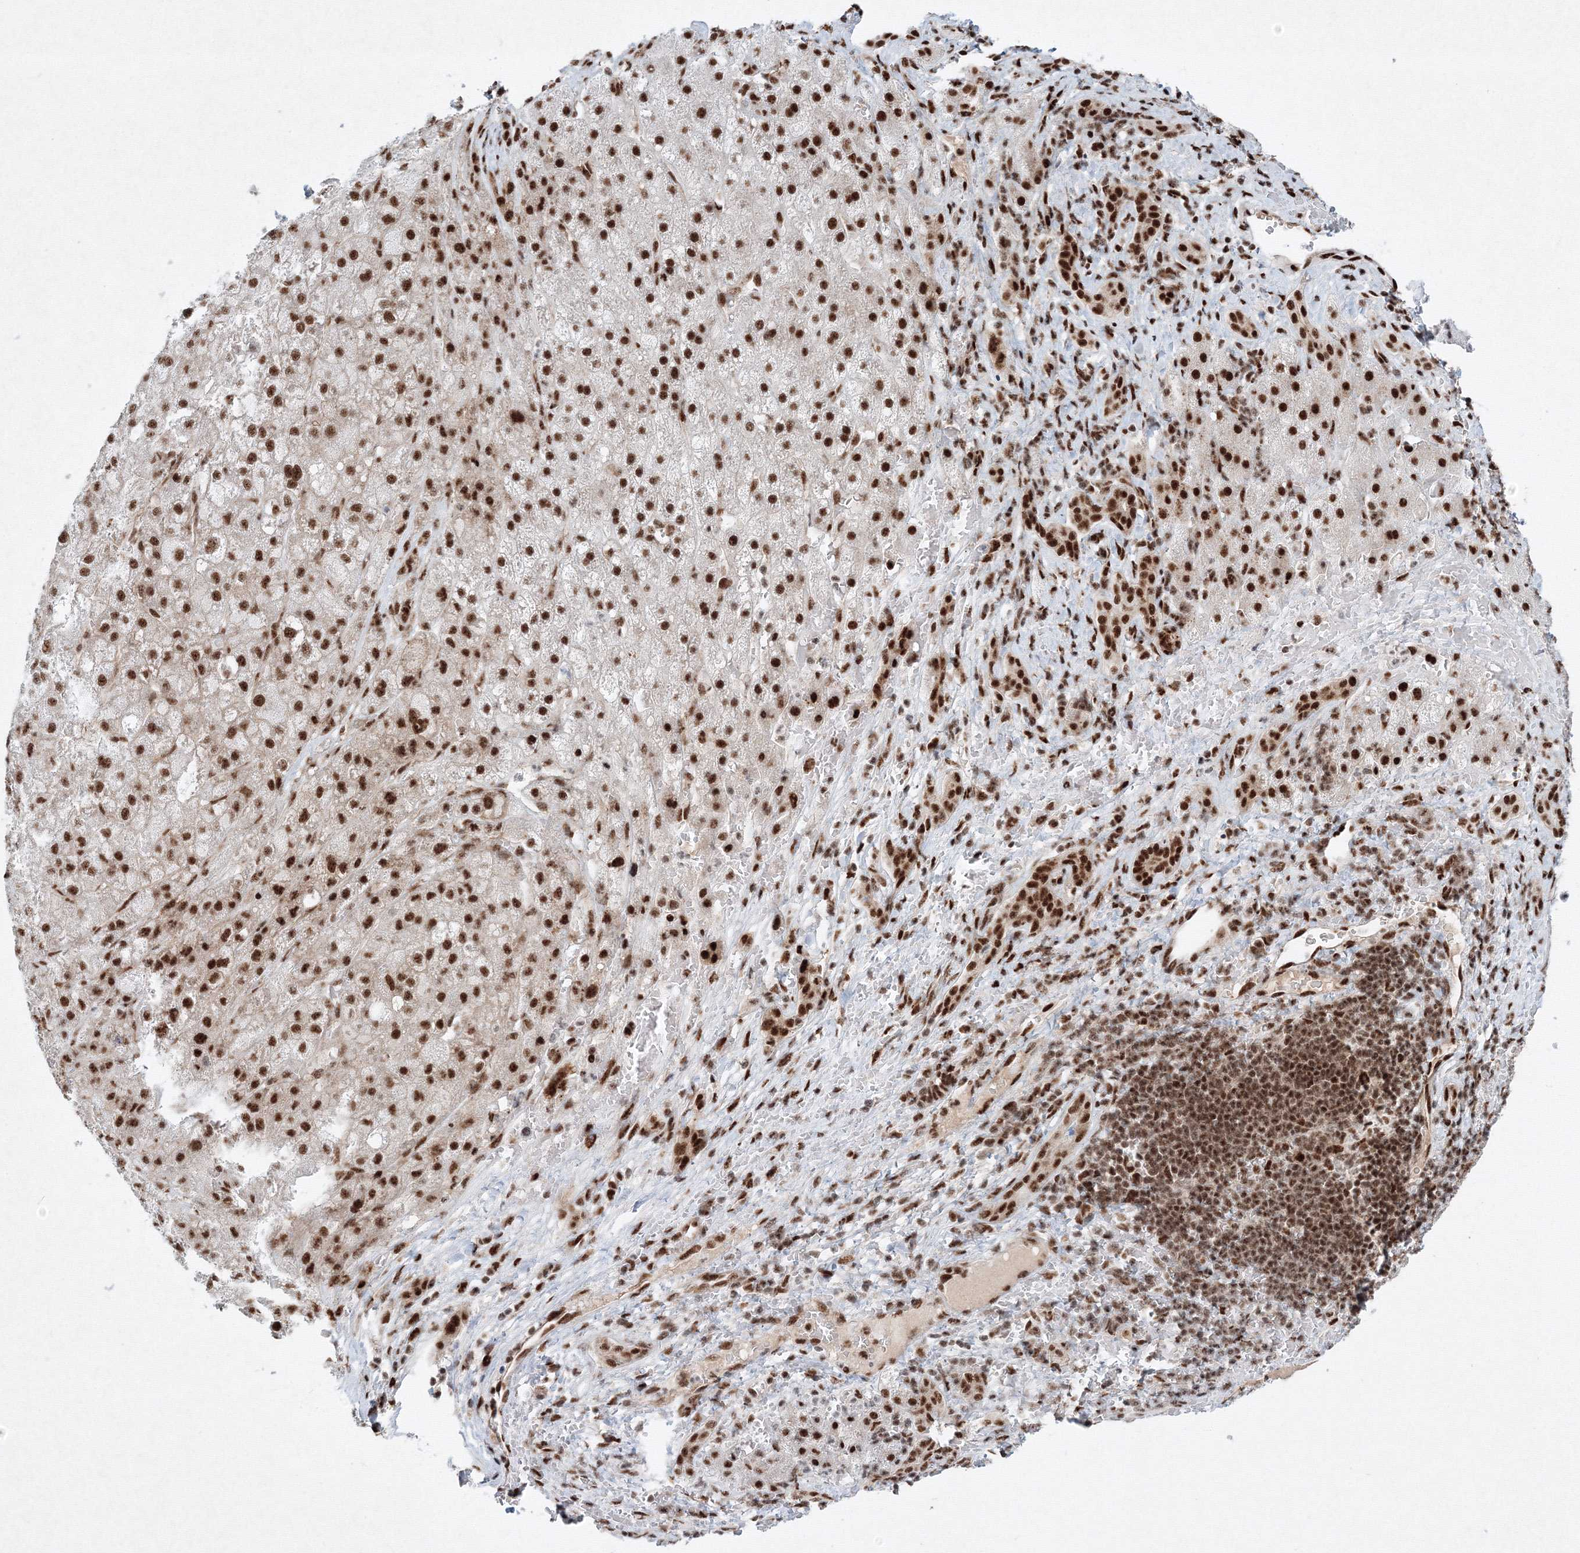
{"staining": {"intensity": "strong", "quantity": ">75%", "location": "nuclear"}, "tissue": "liver cancer", "cell_type": "Tumor cells", "image_type": "cancer", "snomed": [{"axis": "morphology", "description": "Carcinoma, Hepatocellular, NOS"}, {"axis": "topography", "description": "Liver"}], "caption": "Hepatocellular carcinoma (liver) was stained to show a protein in brown. There is high levels of strong nuclear positivity in about >75% of tumor cells.", "gene": "SNRPC", "patient": {"sex": "male", "age": 57}}